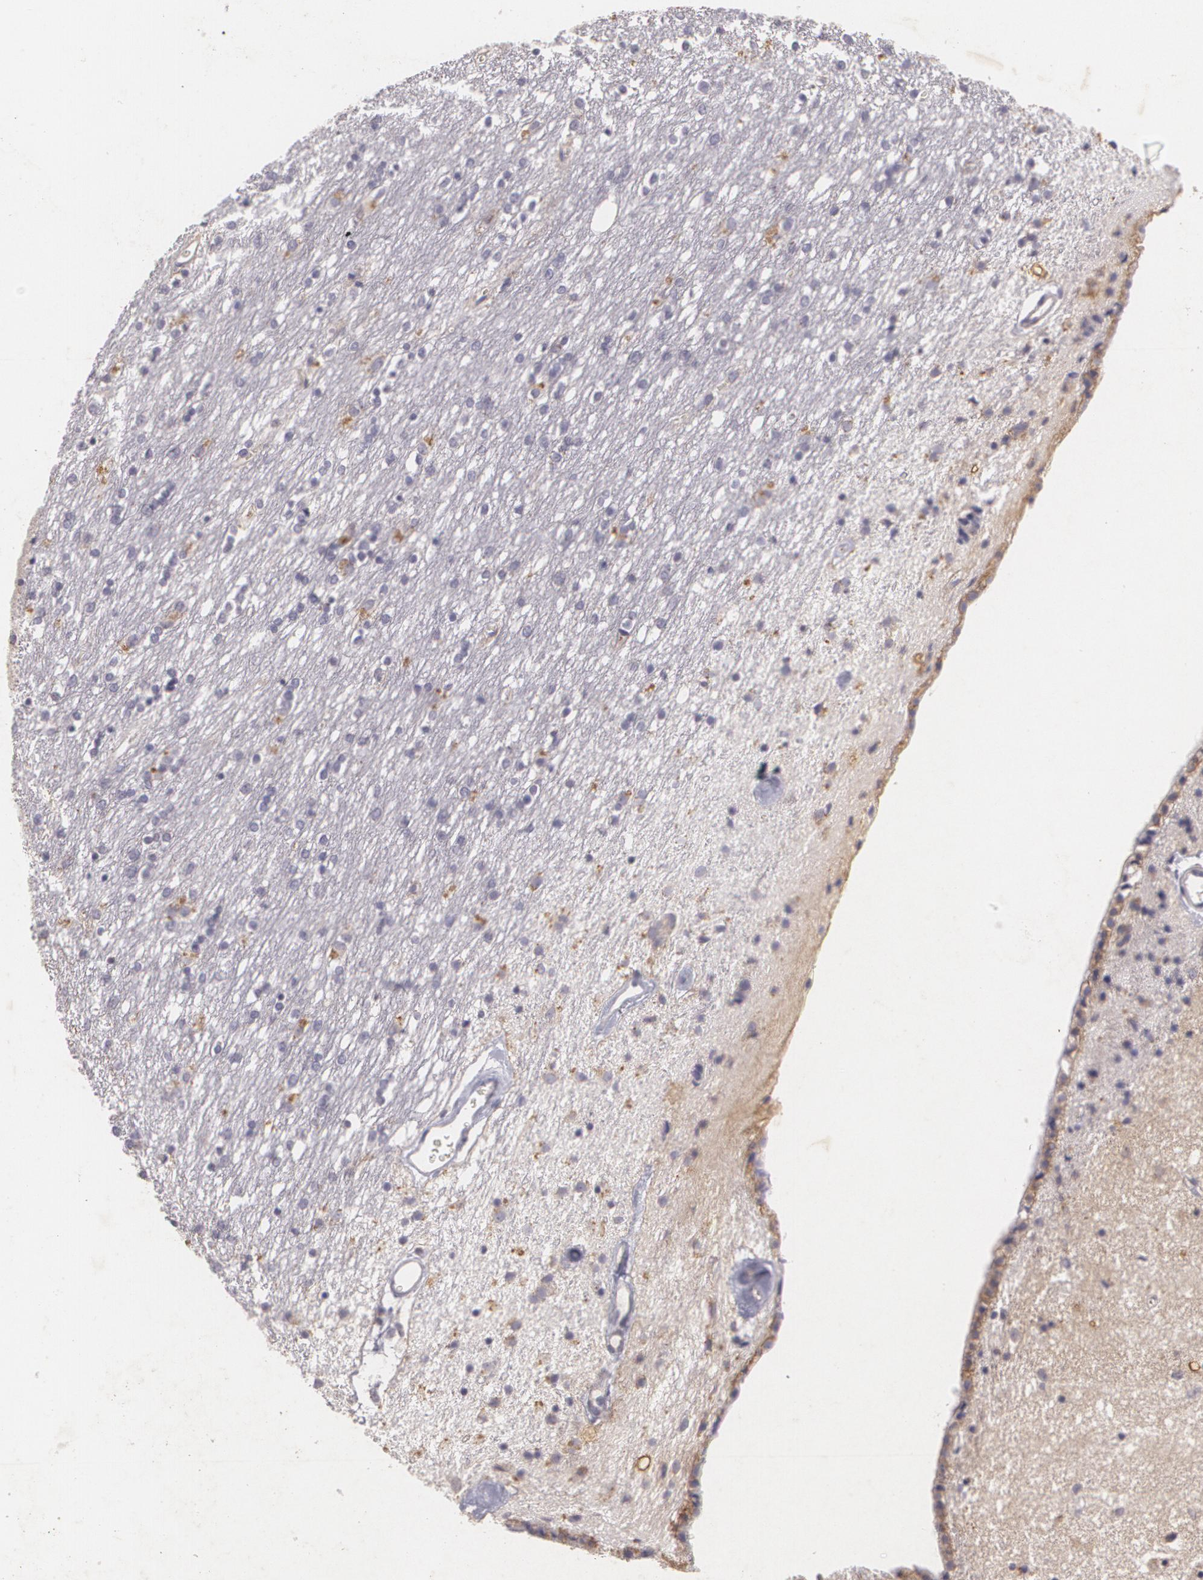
{"staining": {"intensity": "negative", "quantity": "none", "location": "none"}, "tissue": "caudate", "cell_type": "Glial cells", "image_type": "normal", "snomed": [{"axis": "morphology", "description": "Normal tissue, NOS"}, {"axis": "topography", "description": "Lateral ventricle wall"}], "caption": "High magnification brightfield microscopy of normal caudate stained with DAB (3,3'-diaminobenzidine) (brown) and counterstained with hematoxylin (blue): glial cells show no significant expression. (Immunohistochemistry, brightfield microscopy, high magnification).", "gene": "KCNA4", "patient": {"sex": "female", "age": 54}}